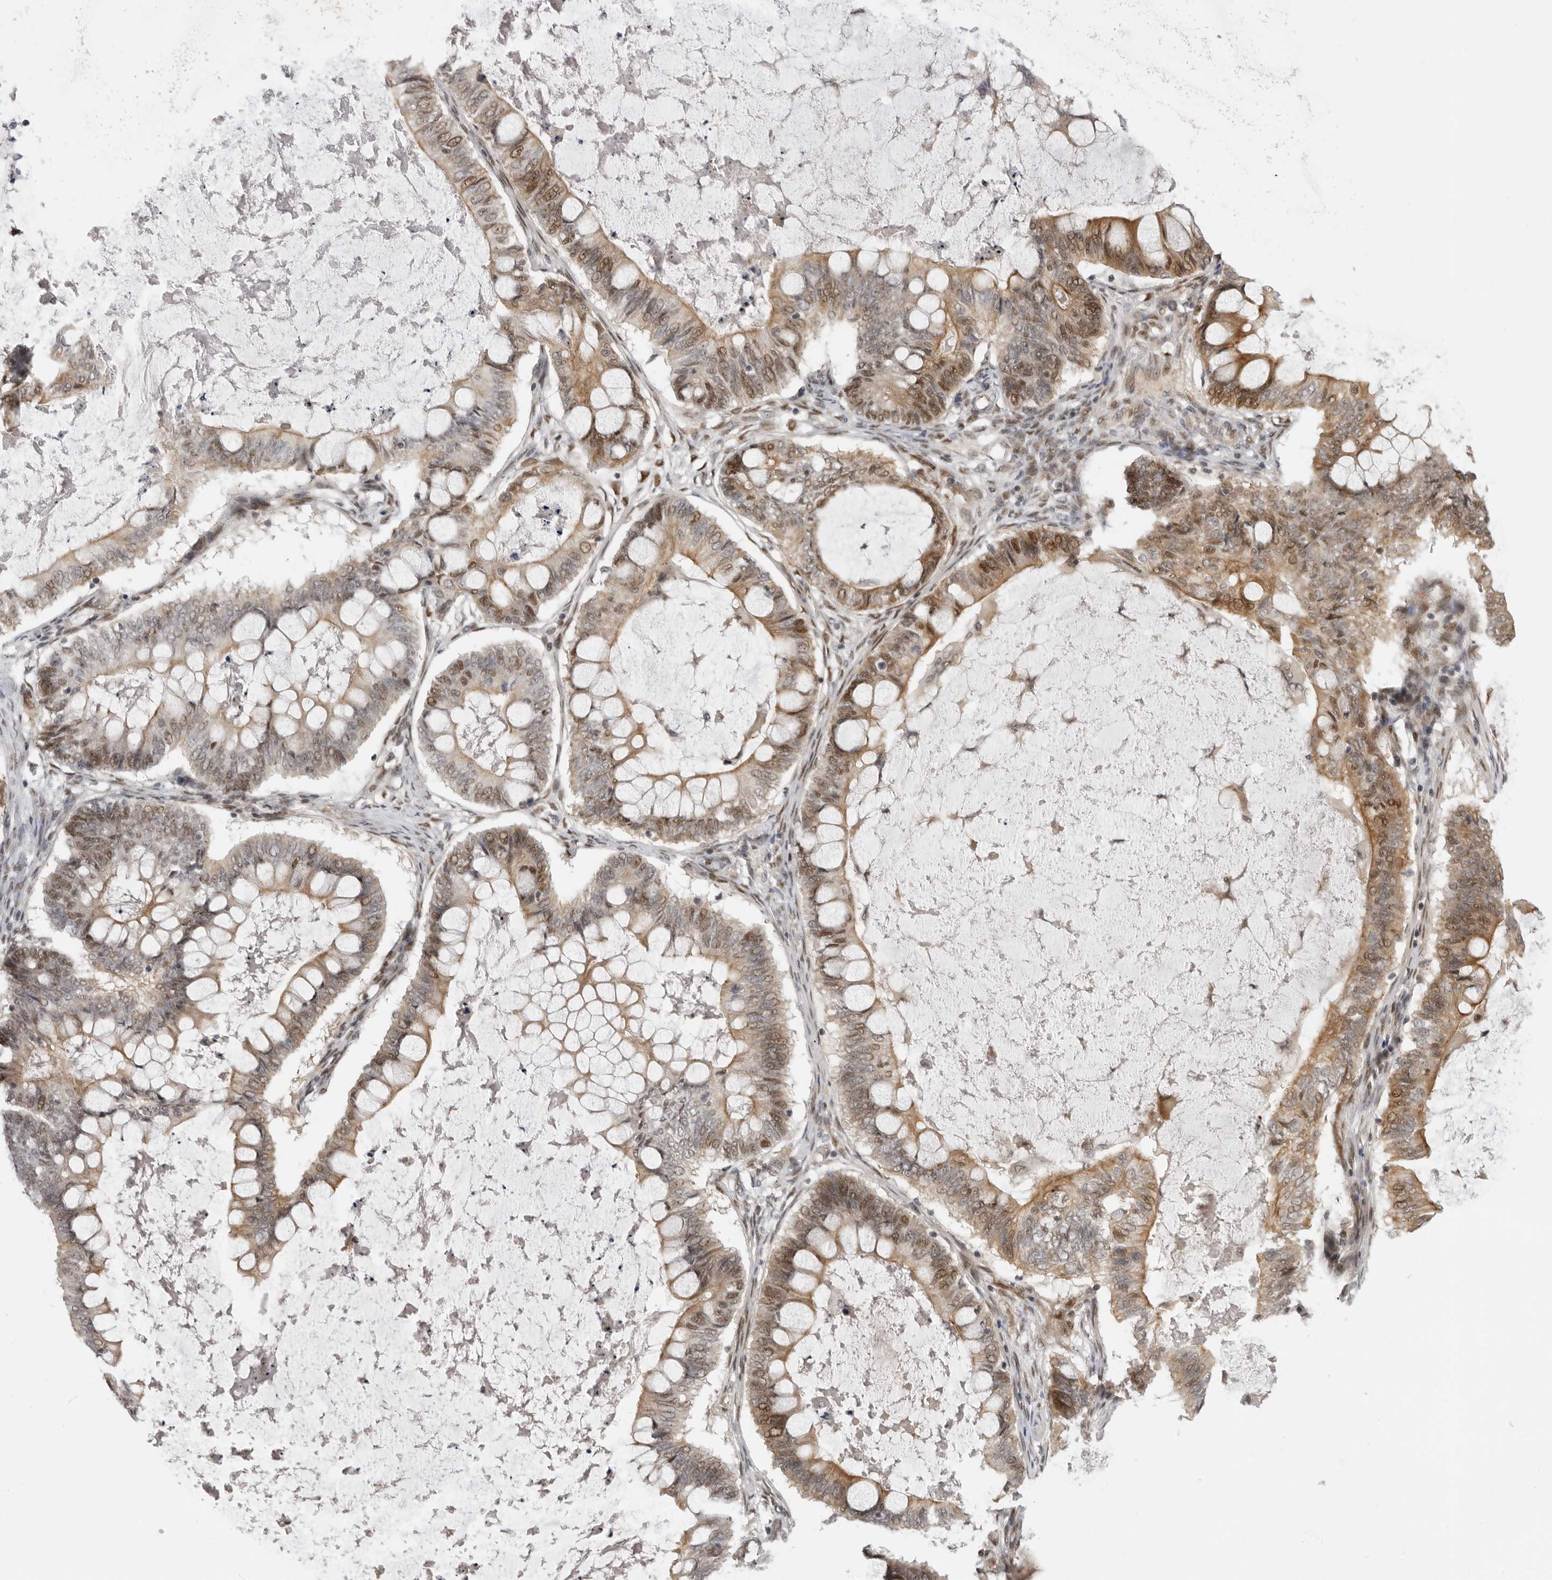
{"staining": {"intensity": "moderate", "quantity": ">75%", "location": "cytoplasmic/membranous,nuclear"}, "tissue": "ovarian cancer", "cell_type": "Tumor cells", "image_type": "cancer", "snomed": [{"axis": "morphology", "description": "Cystadenocarcinoma, mucinous, NOS"}, {"axis": "topography", "description": "Ovary"}], "caption": "This is an image of immunohistochemistry staining of ovarian cancer, which shows moderate positivity in the cytoplasmic/membranous and nuclear of tumor cells.", "gene": "ALPK2", "patient": {"sex": "female", "age": 61}}